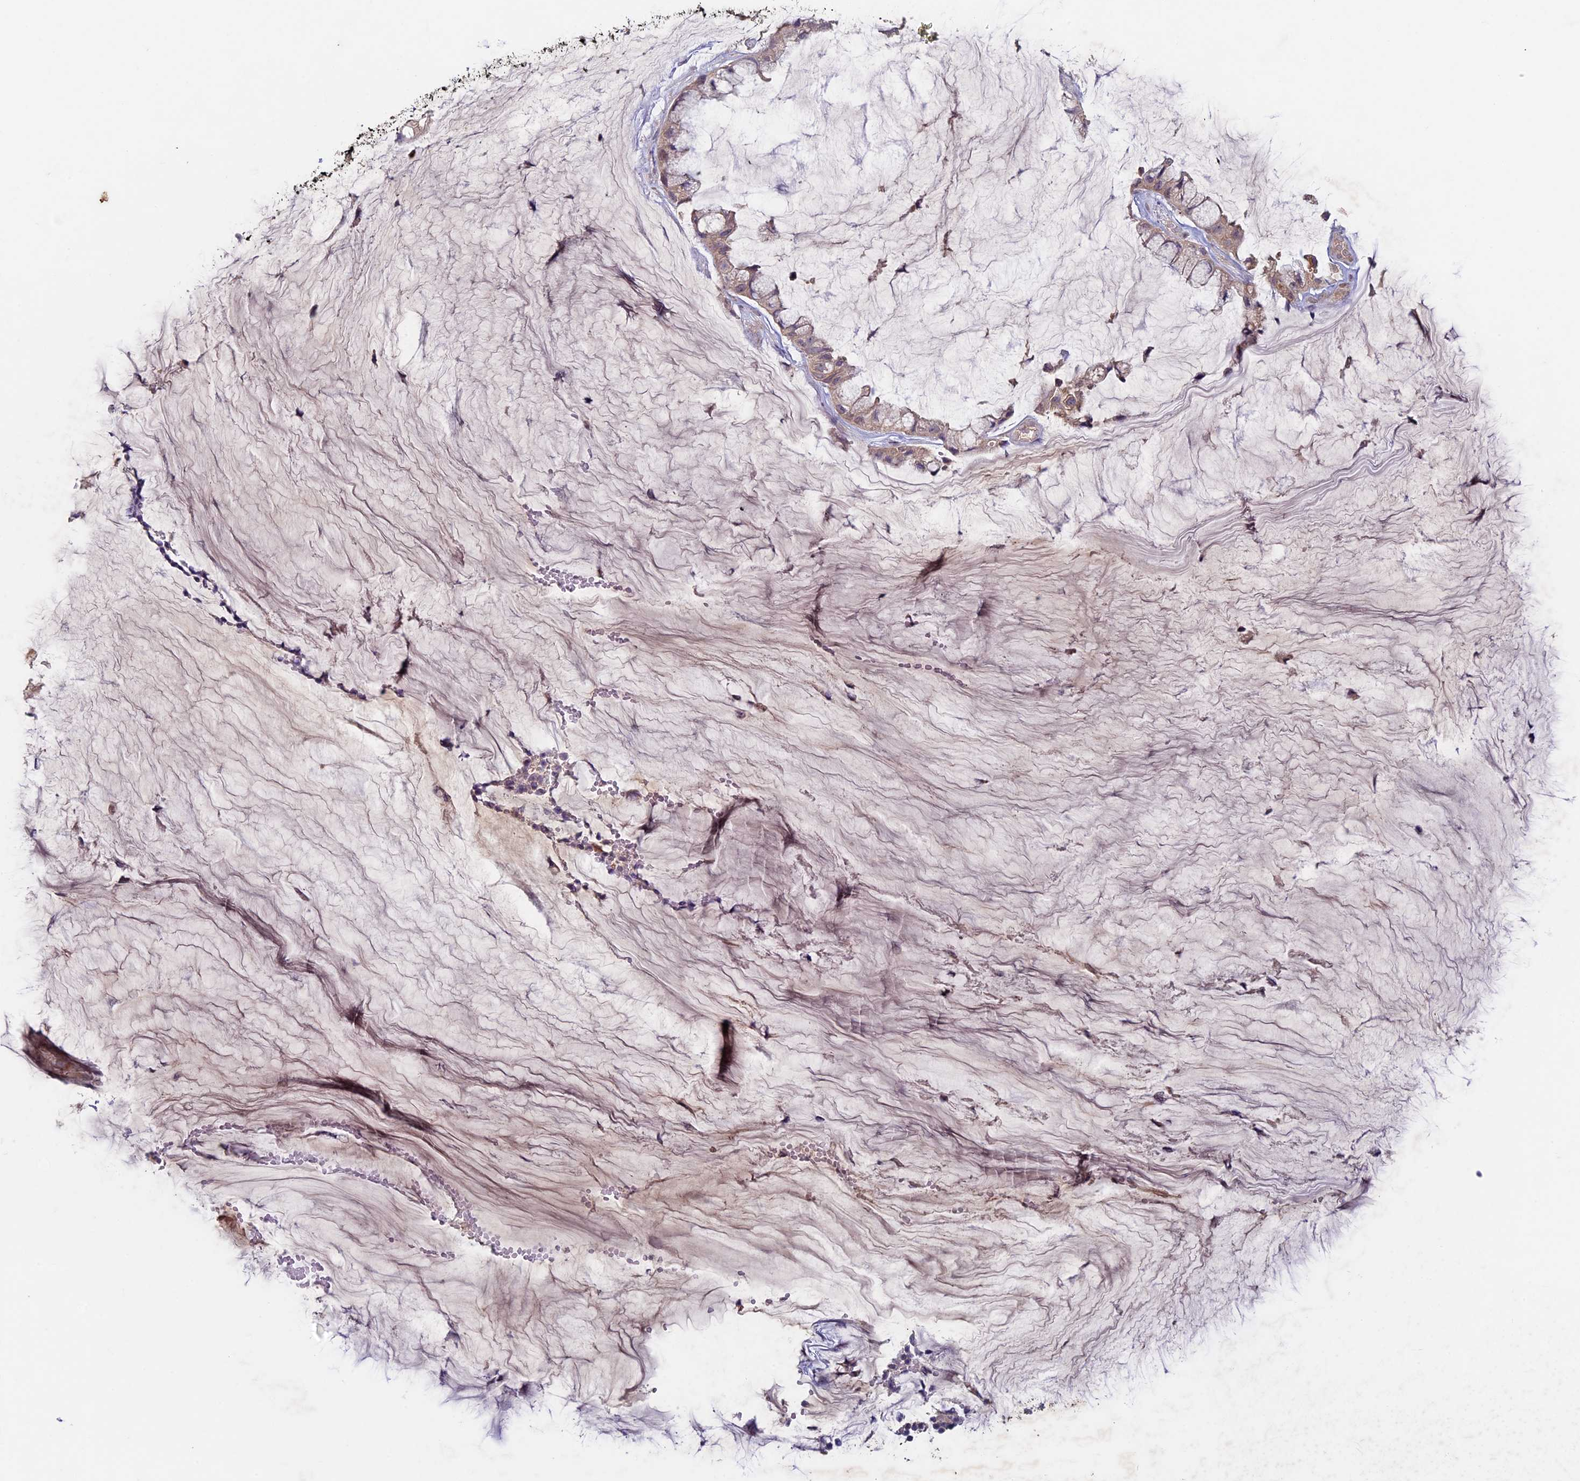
{"staining": {"intensity": "weak", "quantity": "25%-75%", "location": "cytoplasmic/membranous"}, "tissue": "ovarian cancer", "cell_type": "Tumor cells", "image_type": "cancer", "snomed": [{"axis": "morphology", "description": "Cystadenocarcinoma, mucinous, NOS"}, {"axis": "topography", "description": "Ovary"}], "caption": "Ovarian mucinous cystadenocarcinoma was stained to show a protein in brown. There is low levels of weak cytoplasmic/membranous expression in approximately 25%-75% of tumor cells.", "gene": "RCCD1", "patient": {"sex": "female", "age": 39}}